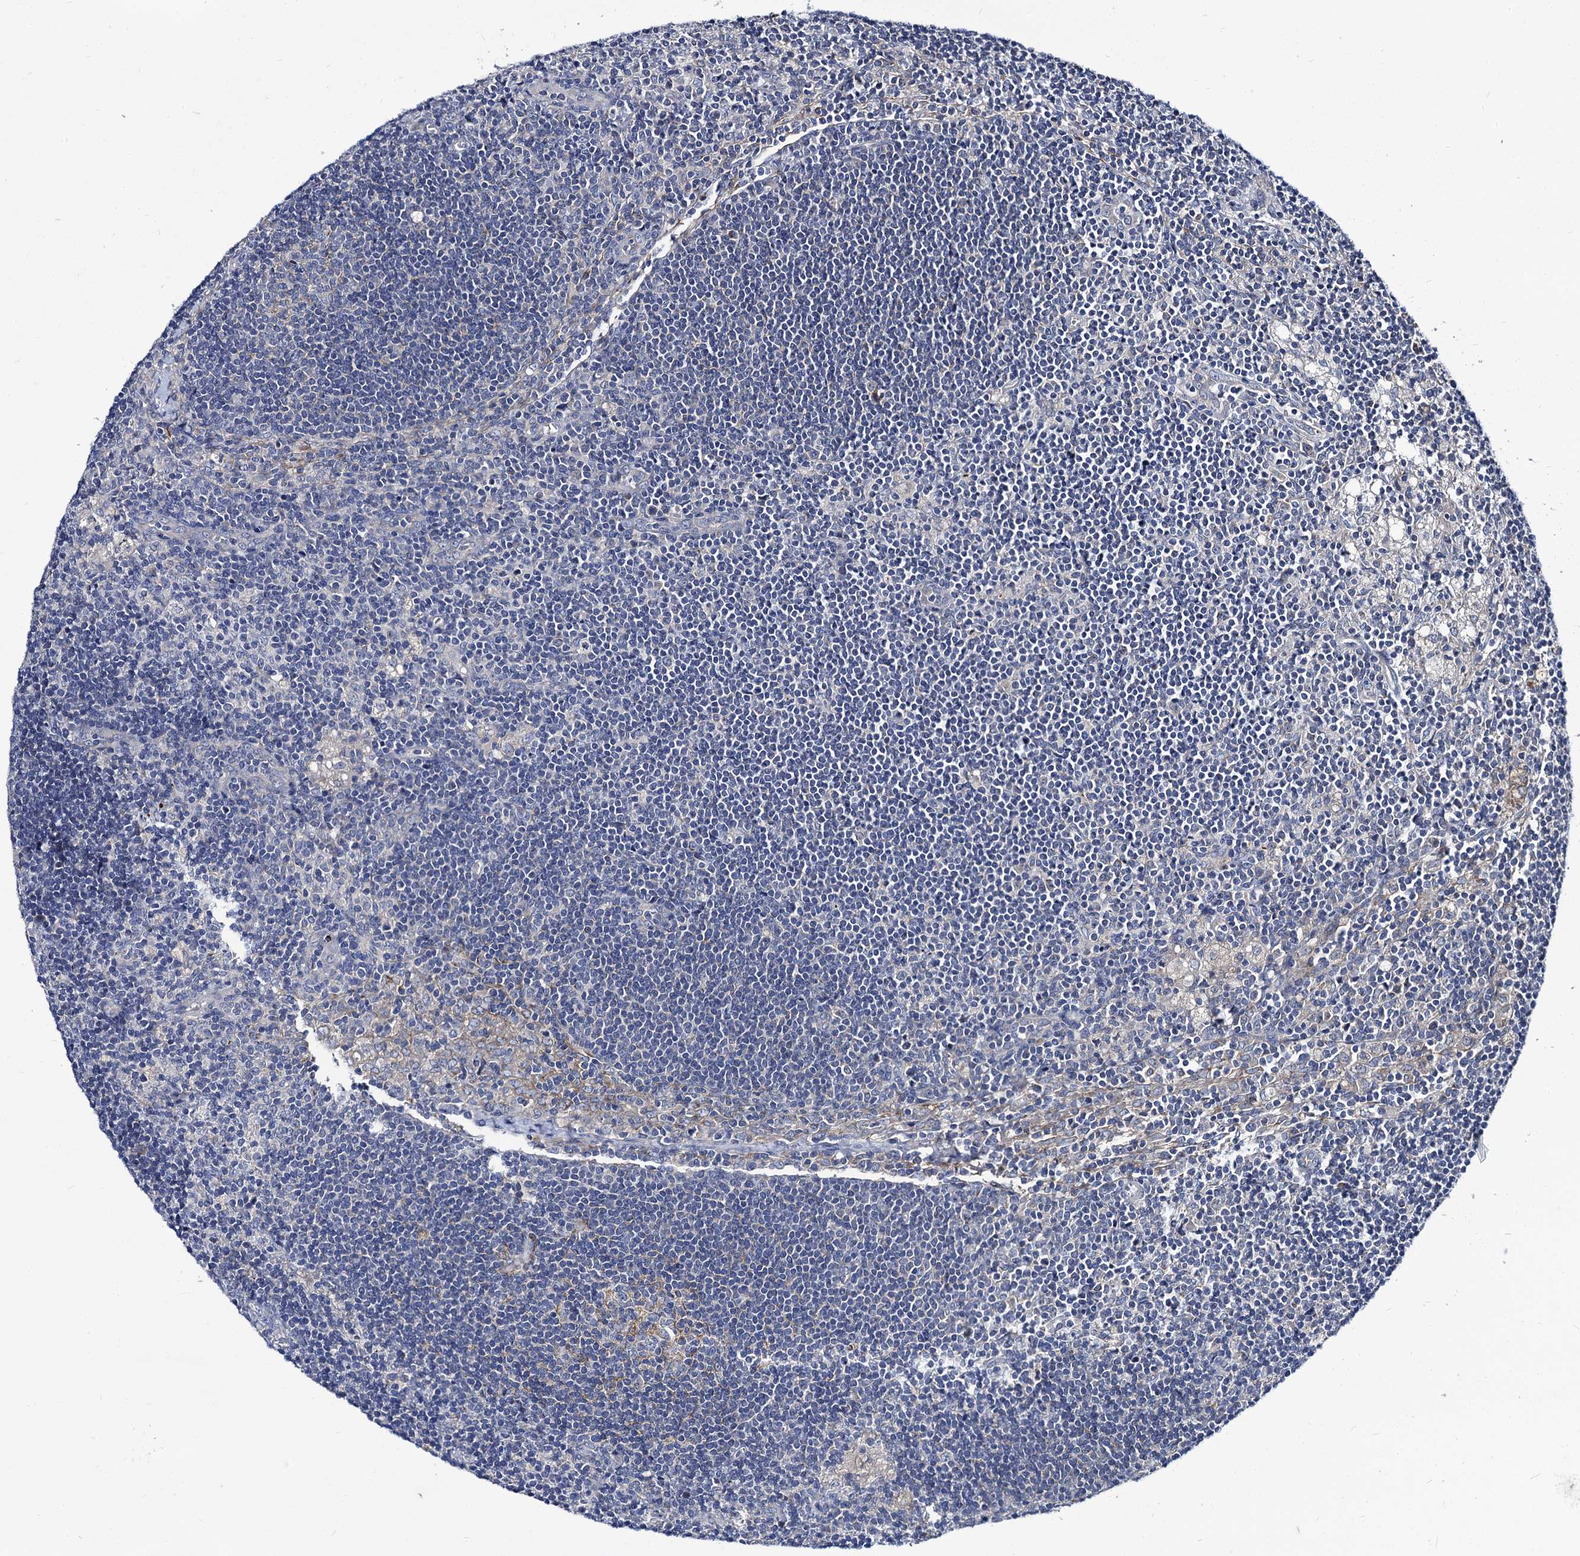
{"staining": {"intensity": "negative", "quantity": "none", "location": "none"}, "tissue": "lymph node", "cell_type": "Germinal center cells", "image_type": "normal", "snomed": [{"axis": "morphology", "description": "Normal tissue, NOS"}, {"axis": "topography", "description": "Lymph node"}], "caption": "High power microscopy micrograph of an immunohistochemistry (IHC) histopathology image of normal lymph node, revealing no significant positivity in germinal center cells. (Stains: DAB (3,3'-diaminobenzidine) immunohistochemistry with hematoxylin counter stain, Microscopy: brightfield microscopy at high magnification).", "gene": "PANX2", "patient": {"sex": "male", "age": 24}}